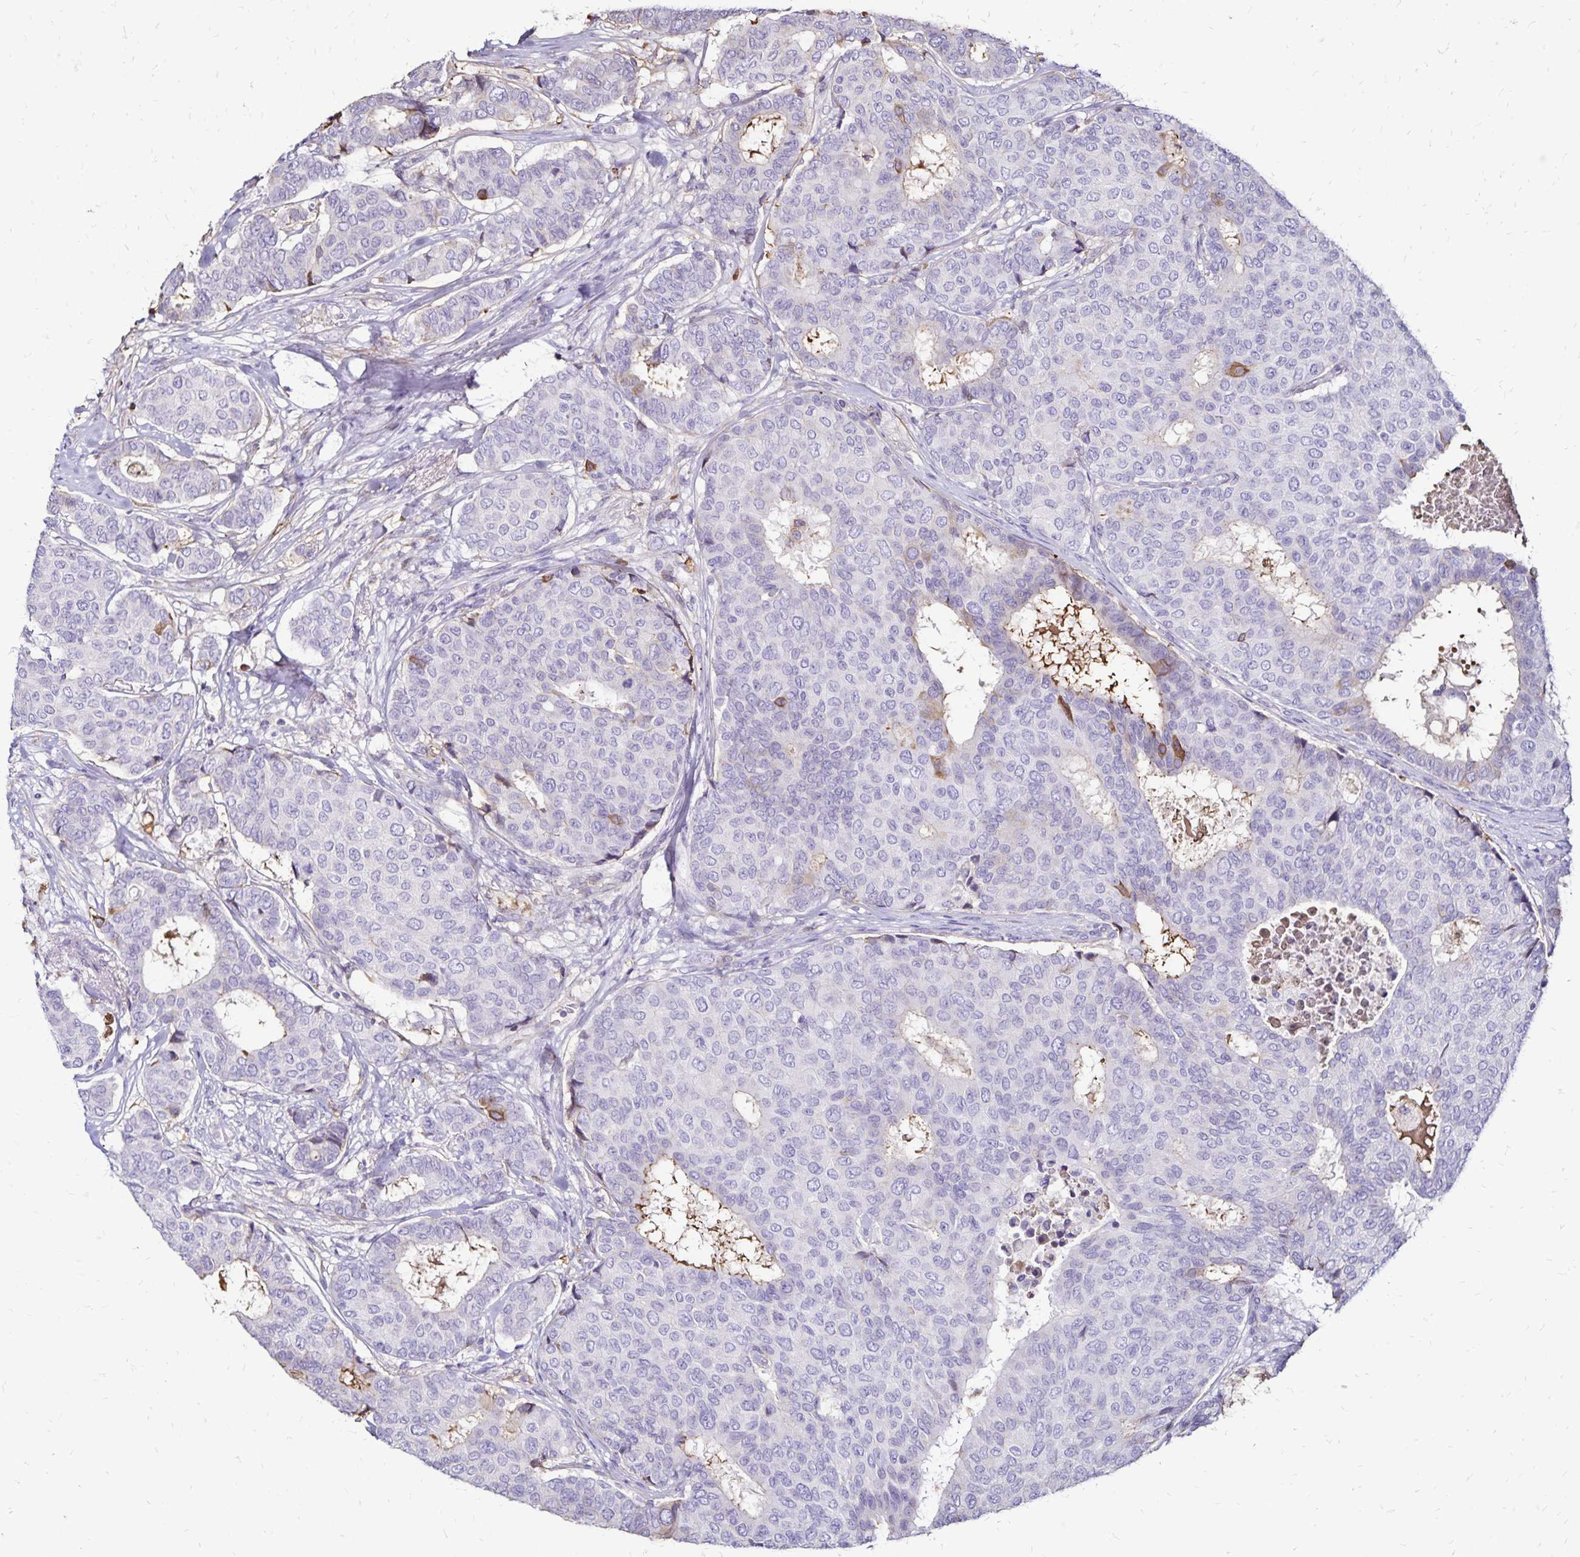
{"staining": {"intensity": "weak", "quantity": "<25%", "location": "cytoplasmic/membranous"}, "tissue": "breast cancer", "cell_type": "Tumor cells", "image_type": "cancer", "snomed": [{"axis": "morphology", "description": "Duct carcinoma"}, {"axis": "topography", "description": "Breast"}], "caption": "Tumor cells show no significant protein staining in breast cancer (infiltrating ductal carcinoma).", "gene": "KISS1", "patient": {"sex": "female", "age": 75}}